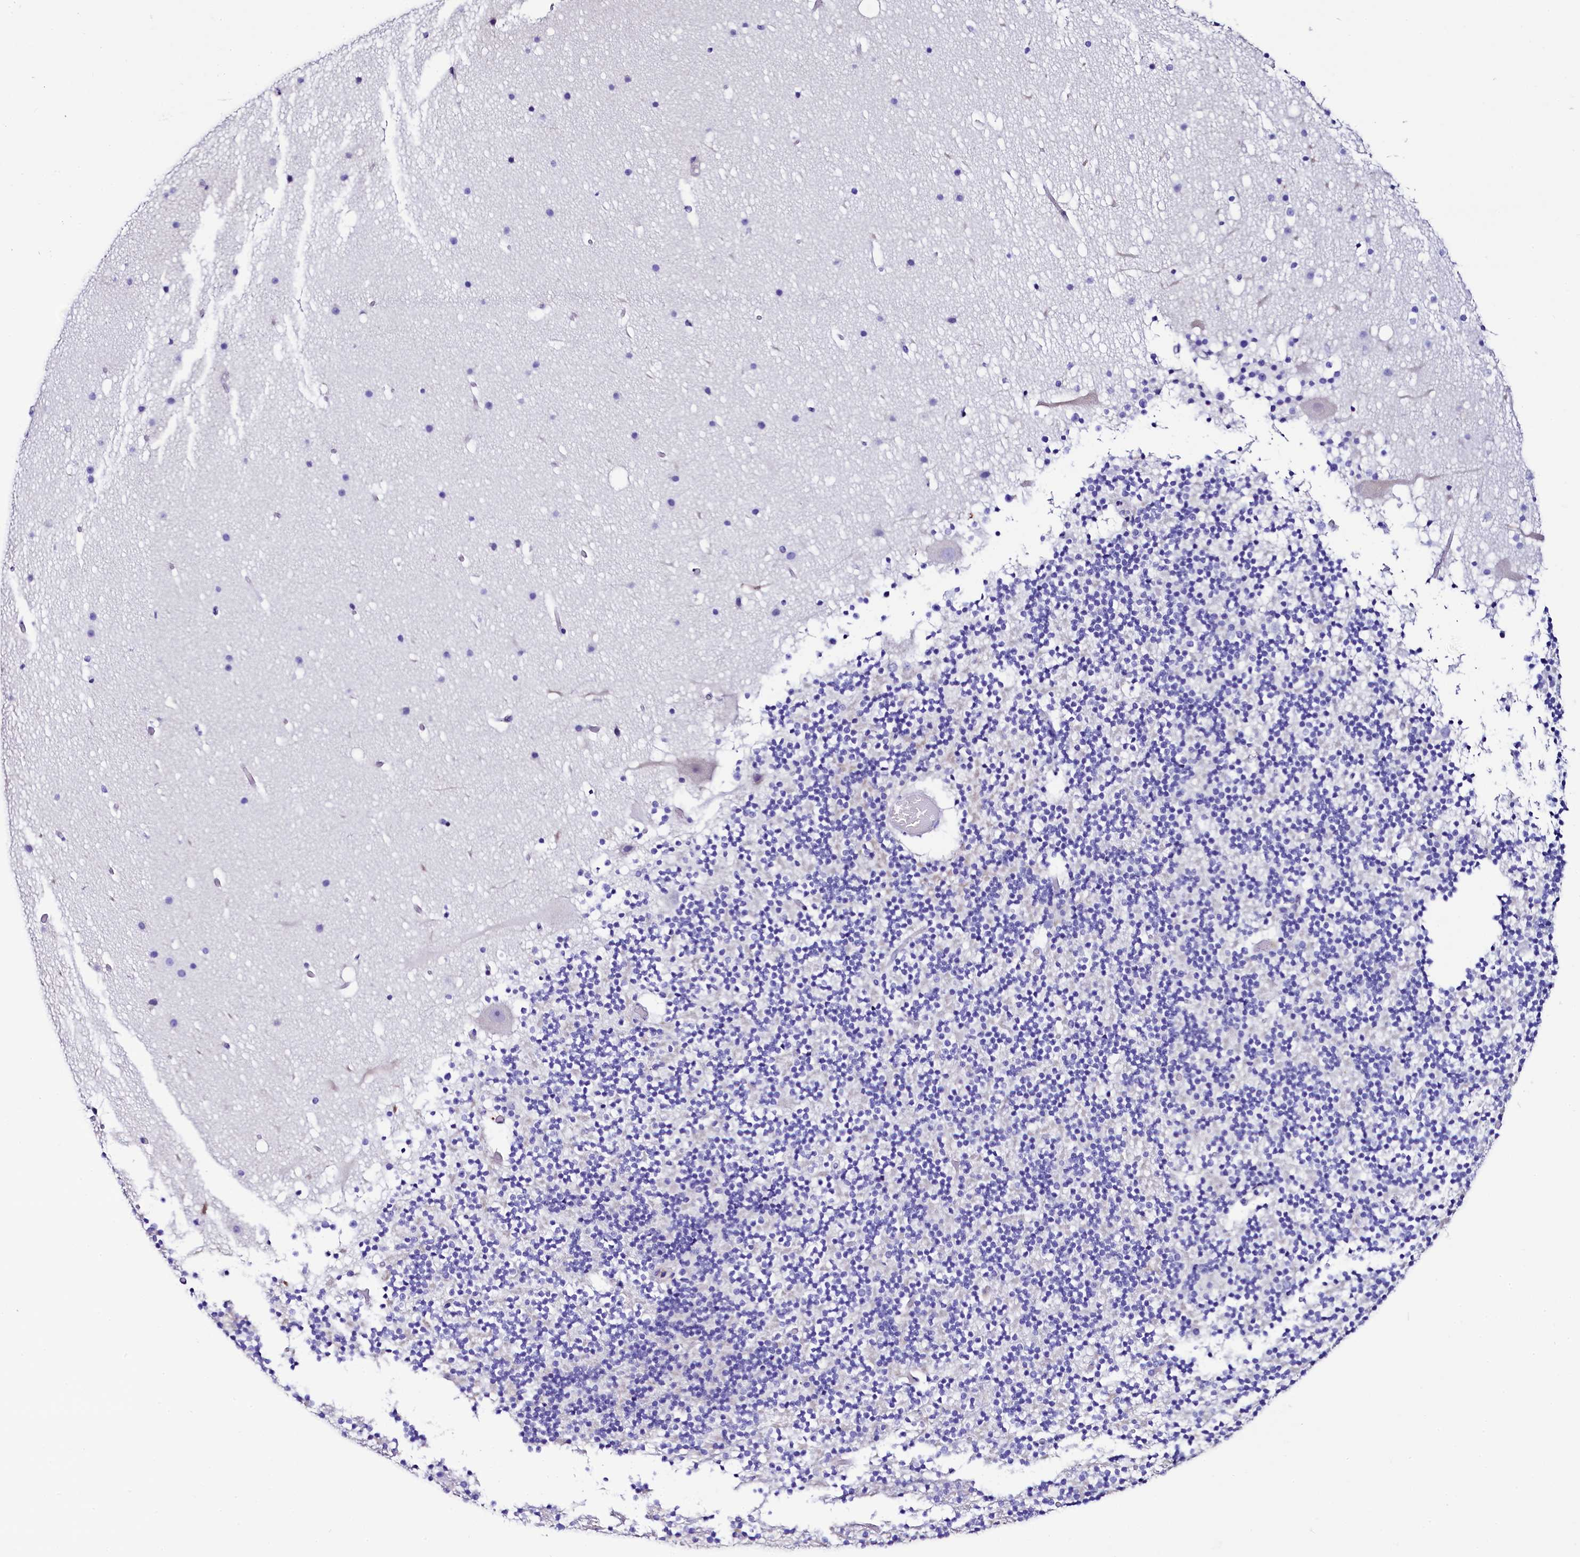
{"staining": {"intensity": "negative", "quantity": "none", "location": "none"}, "tissue": "cerebellum", "cell_type": "Cells in granular layer", "image_type": "normal", "snomed": [{"axis": "morphology", "description": "Normal tissue, NOS"}, {"axis": "topography", "description": "Cerebellum"}], "caption": "Cerebellum was stained to show a protein in brown. There is no significant staining in cells in granular layer. Brightfield microscopy of IHC stained with DAB (brown) and hematoxylin (blue), captured at high magnification.", "gene": "RBP3", "patient": {"sex": "male", "age": 57}}